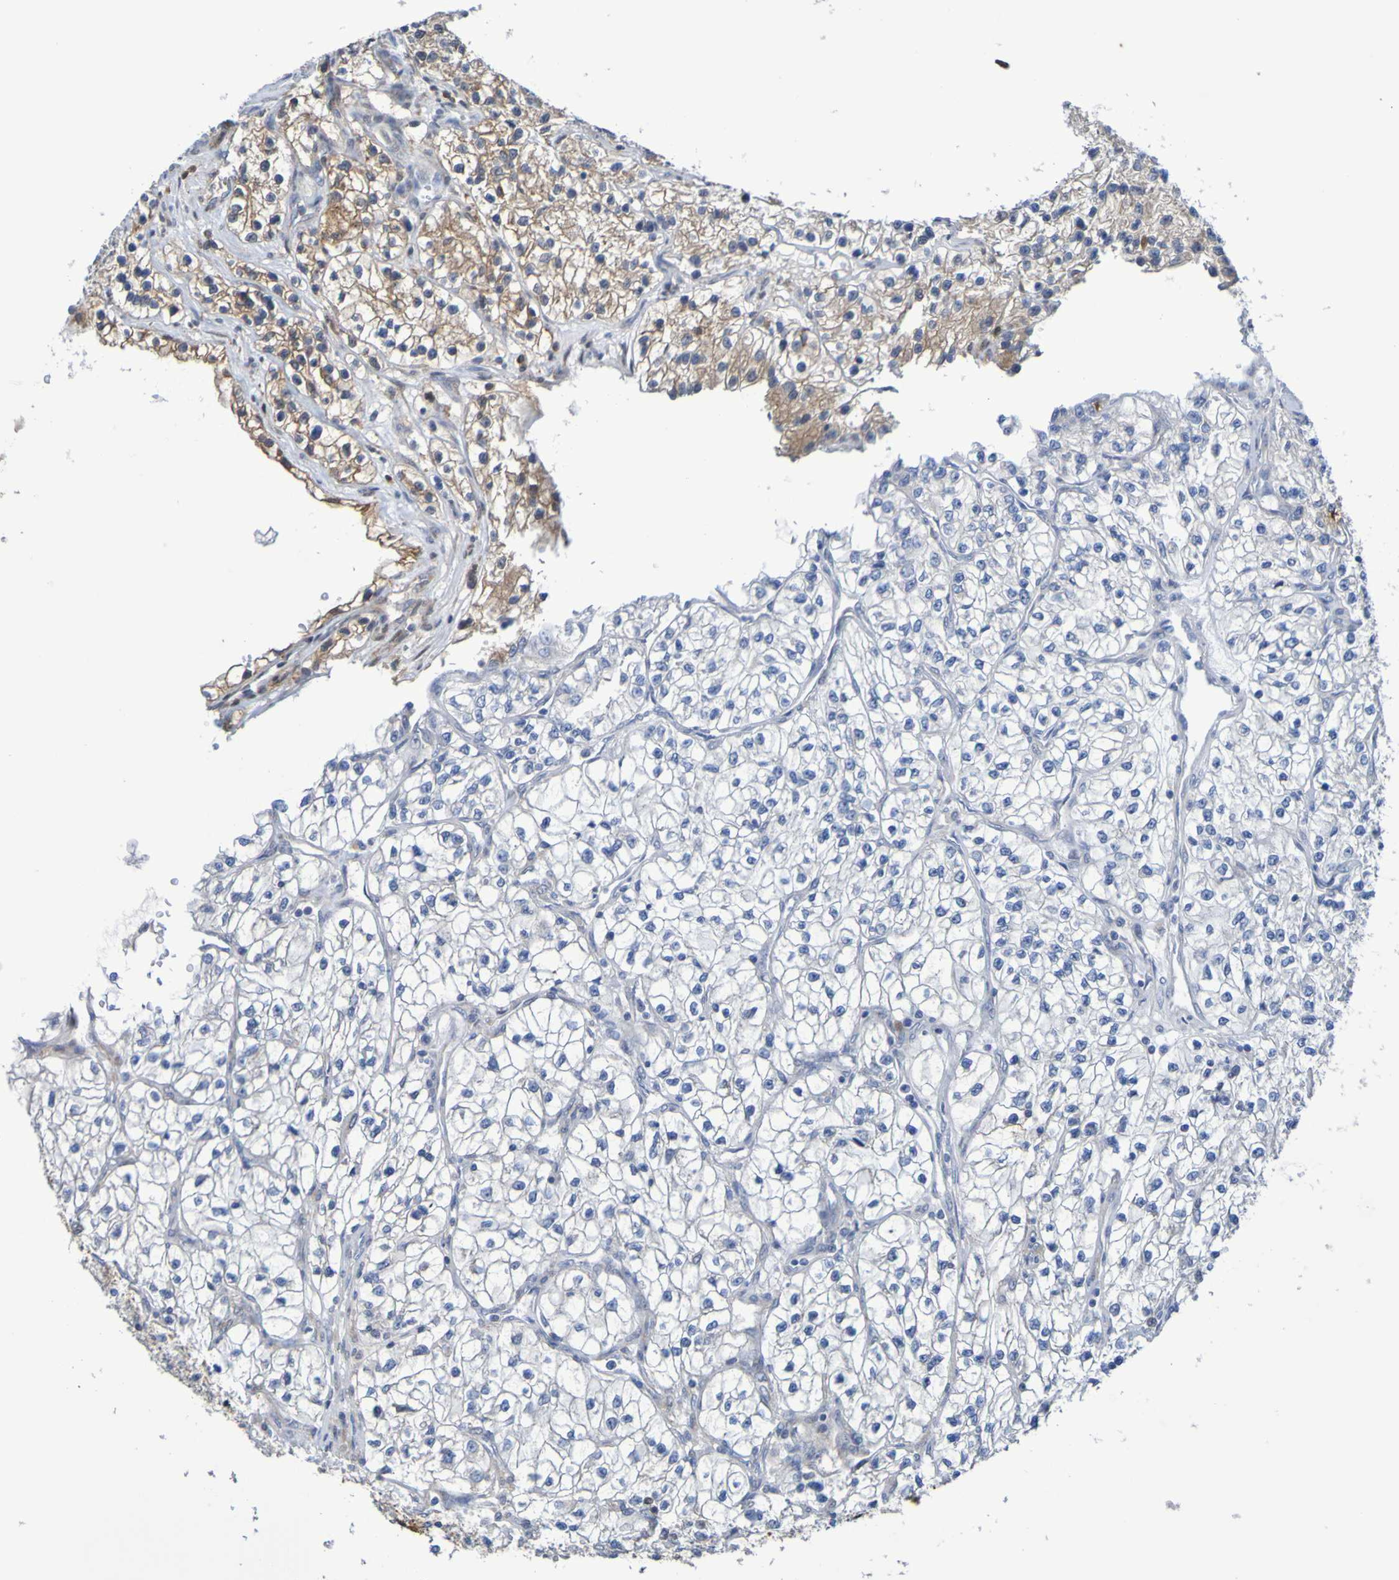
{"staining": {"intensity": "weak", "quantity": "<25%", "location": "cytoplasmic/membranous"}, "tissue": "renal cancer", "cell_type": "Tumor cells", "image_type": "cancer", "snomed": [{"axis": "morphology", "description": "Adenocarcinoma, NOS"}, {"axis": "topography", "description": "Kidney"}], "caption": "Immunohistochemistry histopathology image of neoplastic tissue: human renal cancer (adenocarcinoma) stained with DAB (3,3'-diaminobenzidine) shows no significant protein expression in tumor cells.", "gene": "ATIC", "patient": {"sex": "female", "age": 57}}